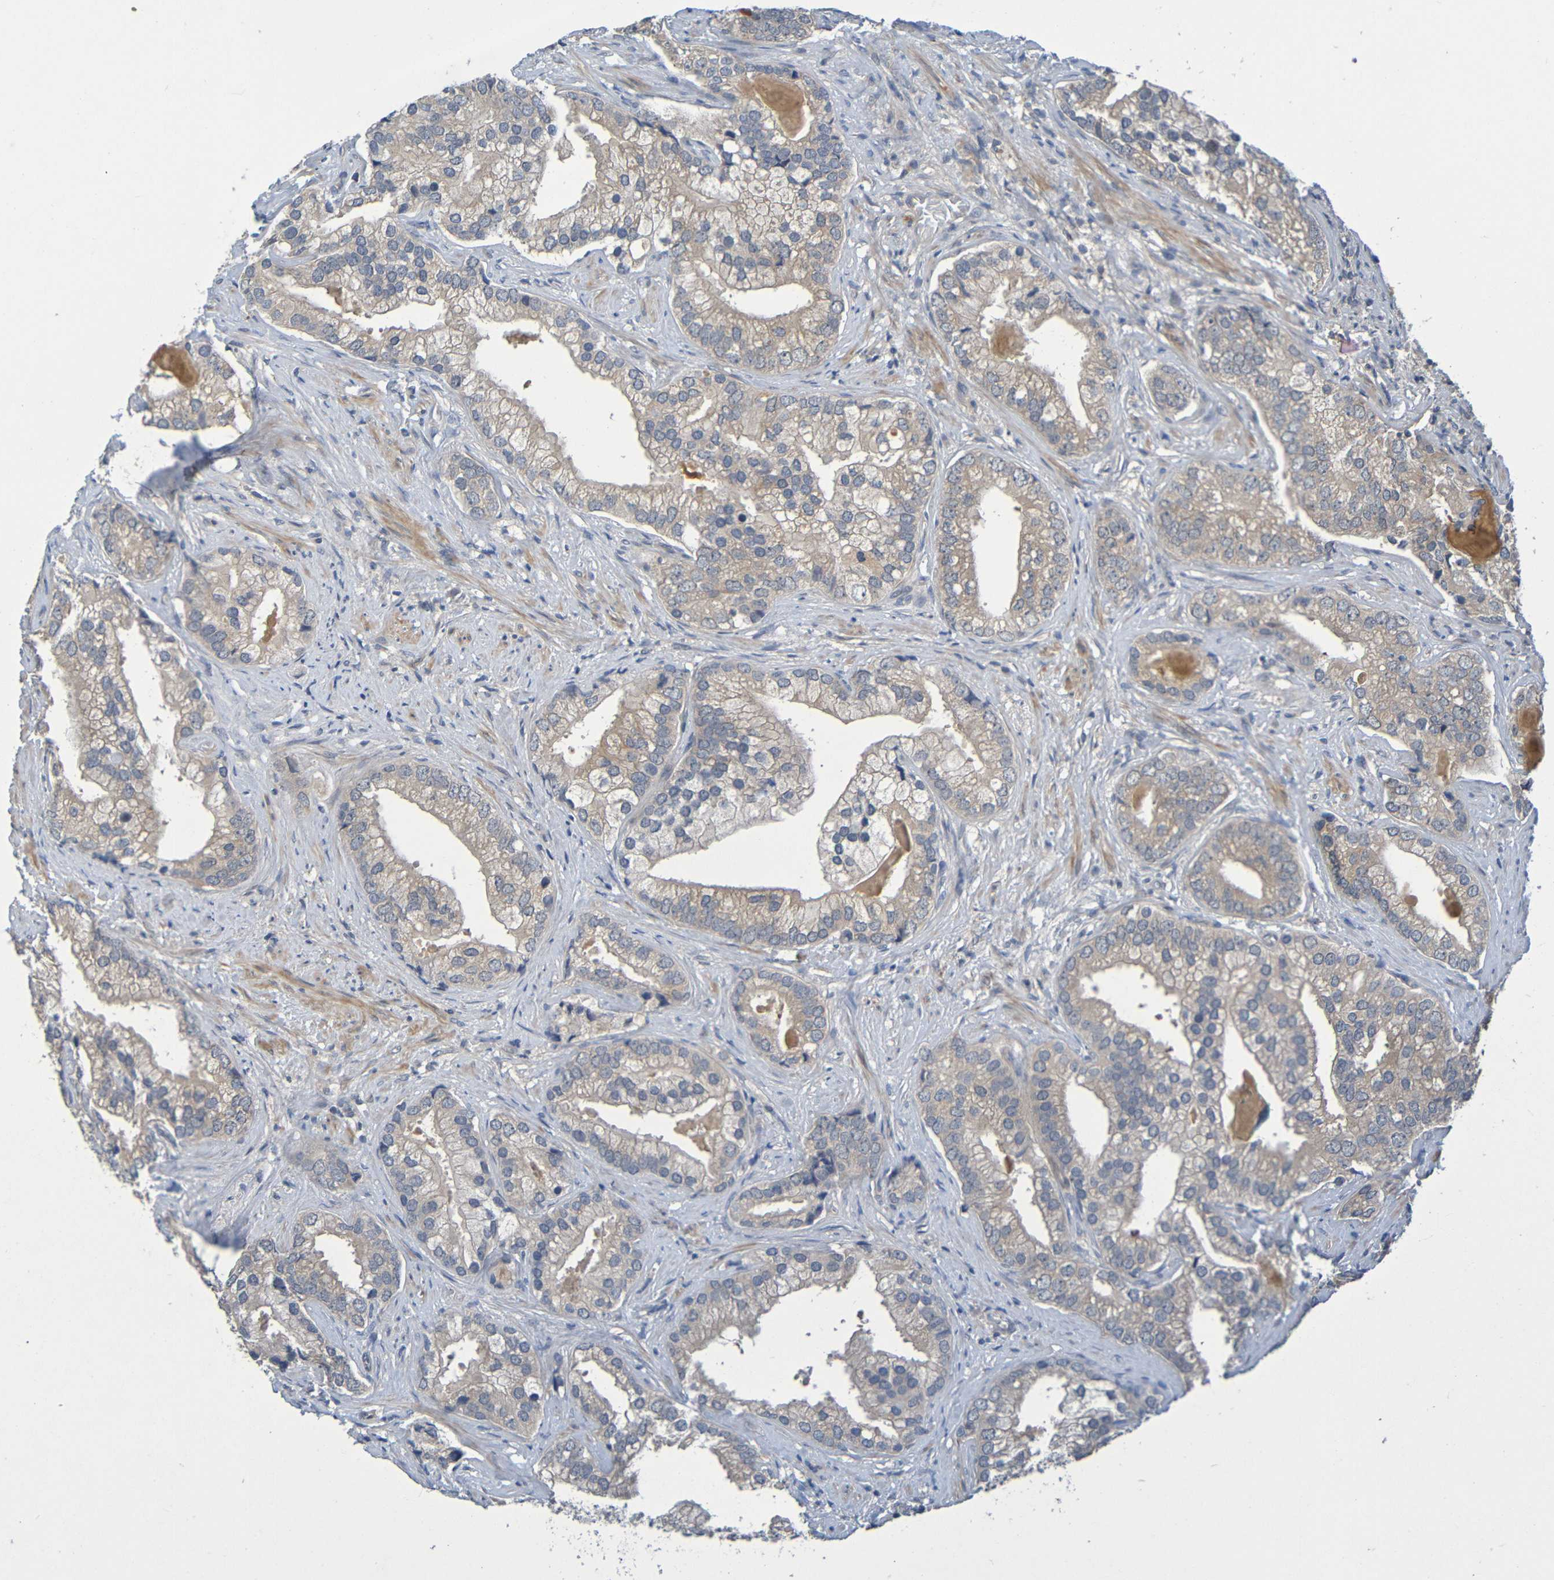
{"staining": {"intensity": "weak", "quantity": ">75%", "location": "cytoplasmic/membranous"}, "tissue": "prostate cancer", "cell_type": "Tumor cells", "image_type": "cancer", "snomed": [{"axis": "morphology", "description": "Adenocarcinoma, Low grade"}, {"axis": "topography", "description": "Prostate"}], "caption": "Prostate adenocarcinoma (low-grade) stained with a protein marker reveals weak staining in tumor cells.", "gene": "CYP4F2", "patient": {"sex": "male", "age": 71}}